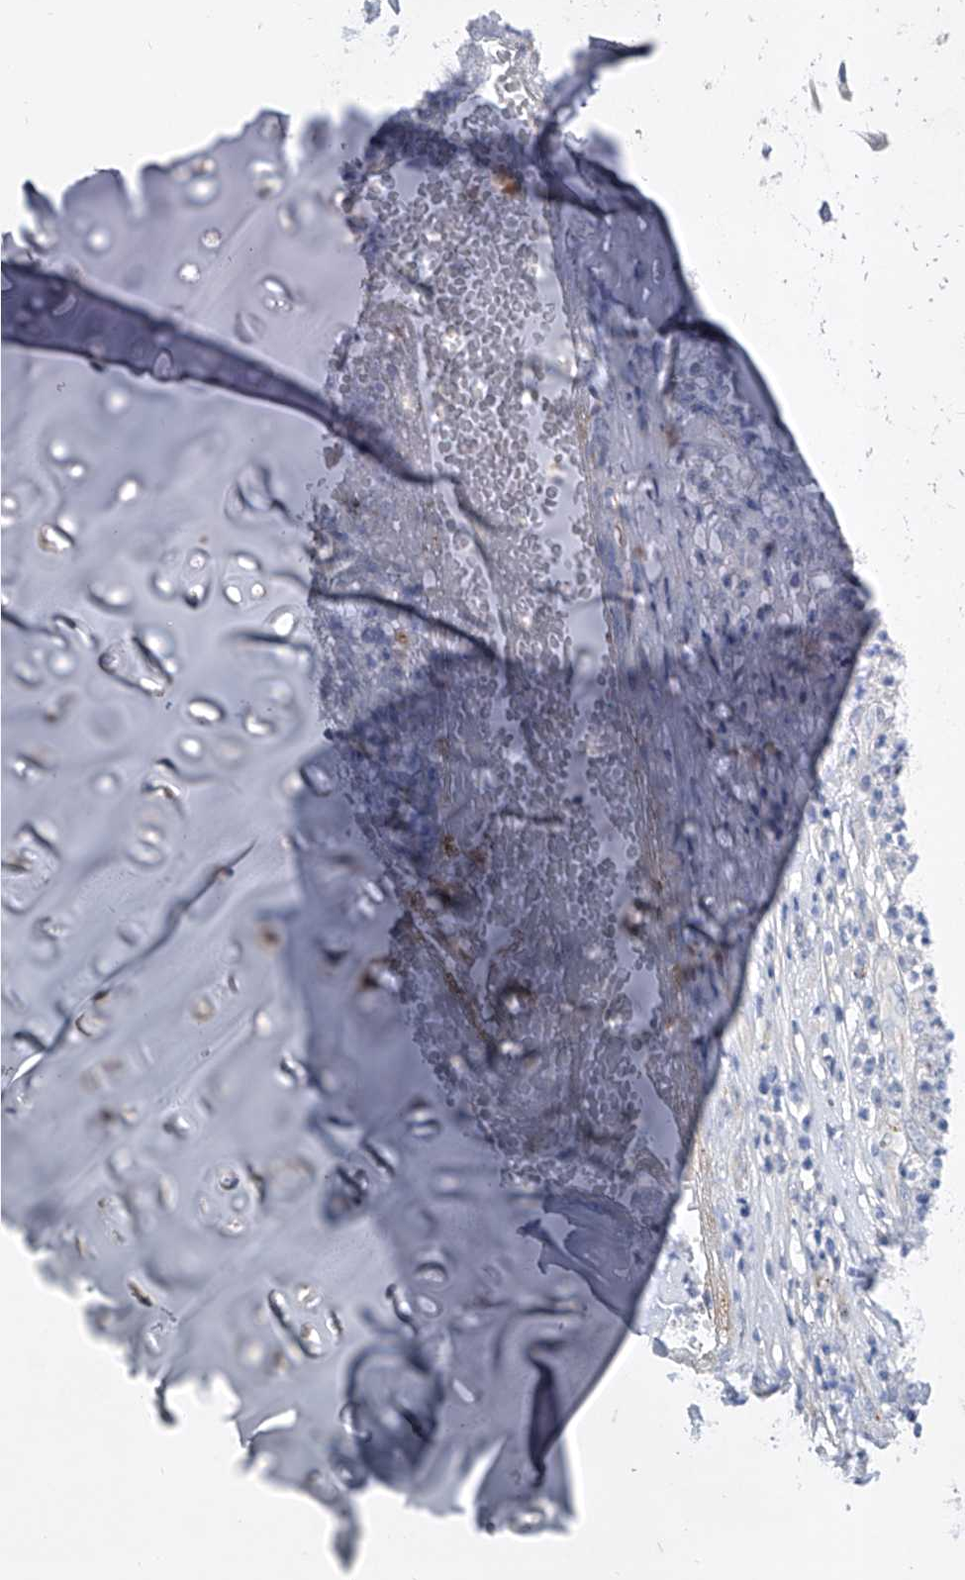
{"staining": {"intensity": "weak", "quantity": "<25%", "location": "cytoplasmic/membranous"}, "tissue": "soft tissue", "cell_type": "Chondrocytes", "image_type": "normal", "snomed": [{"axis": "morphology", "description": "Normal tissue, NOS"}, {"axis": "morphology", "description": "Basal cell carcinoma"}, {"axis": "topography", "description": "Cartilage tissue"}, {"axis": "topography", "description": "Nasopharynx"}, {"axis": "topography", "description": "Oral tissue"}], "caption": "Photomicrograph shows no protein staining in chondrocytes of normal soft tissue. The staining was performed using DAB (3,3'-diaminobenzidine) to visualize the protein expression in brown, while the nuclei were stained in blue with hematoxylin (Magnification: 20x).", "gene": "ENSG00000250424", "patient": {"sex": "female", "age": 77}}